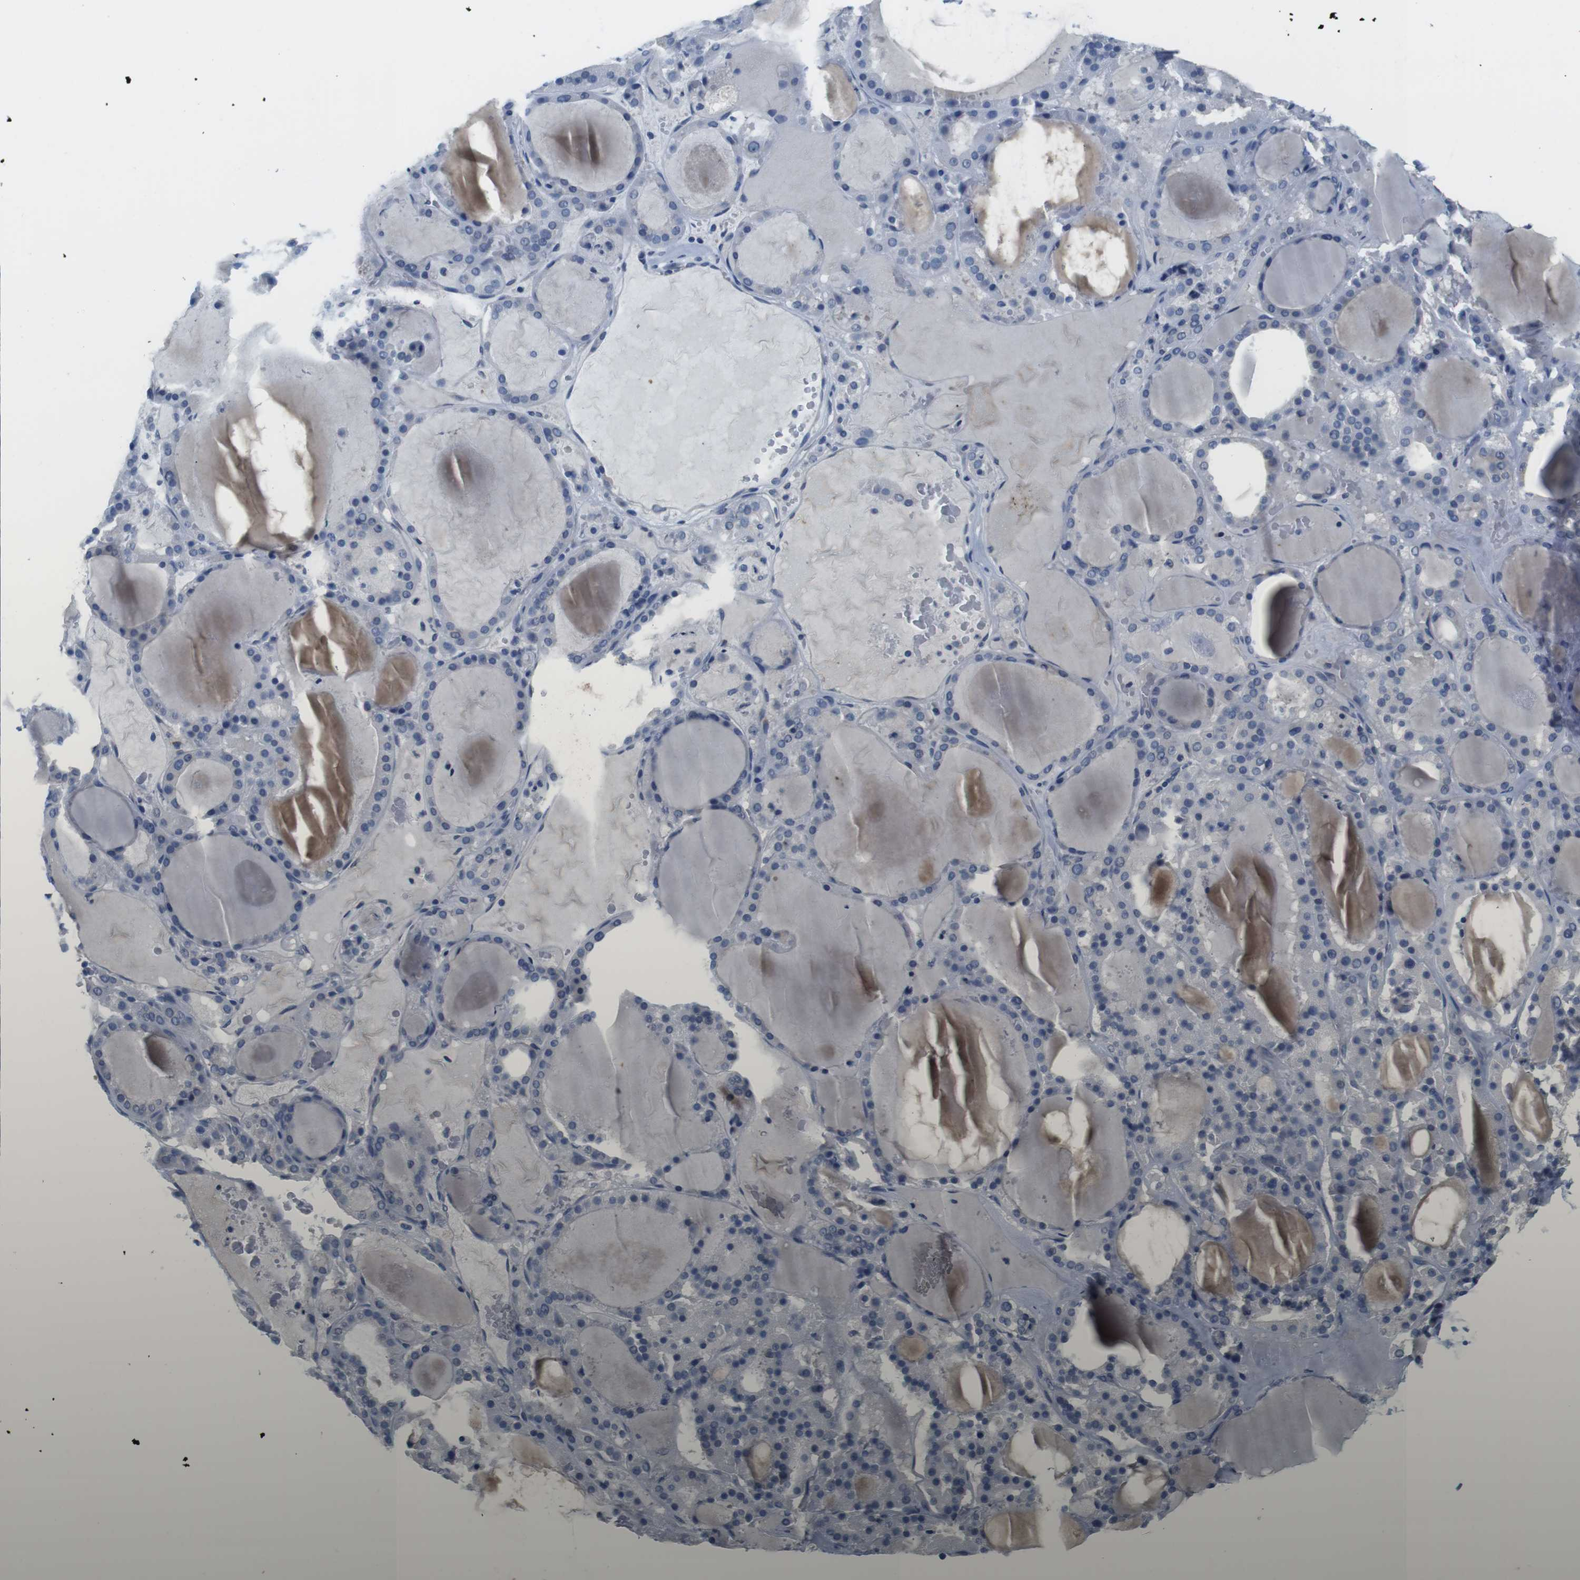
{"staining": {"intensity": "negative", "quantity": "none", "location": "none"}, "tissue": "thyroid gland", "cell_type": "Glandular cells", "image_type": "normal", "snomed": [{"axis": "morphology", "description": "Normal tissue, NOS"}, {"axis": "morphology", "description": "Carcinoma, NOS"}, {"axis": "topography", "description": "Thyroid gland"}], "caption": "Immunohistochemical staining of normal human thyroid gland reveals no significant expression in glandular cells. The staining was performed using DAB (3,3'-diaminobenzidine) to visualize the protein expression in brown, while the nuclei were stained in blue with hematoxylin (Magnification: 20x).", "gene": "MAP6", "patient": {"sex": "female", "age": 86}}